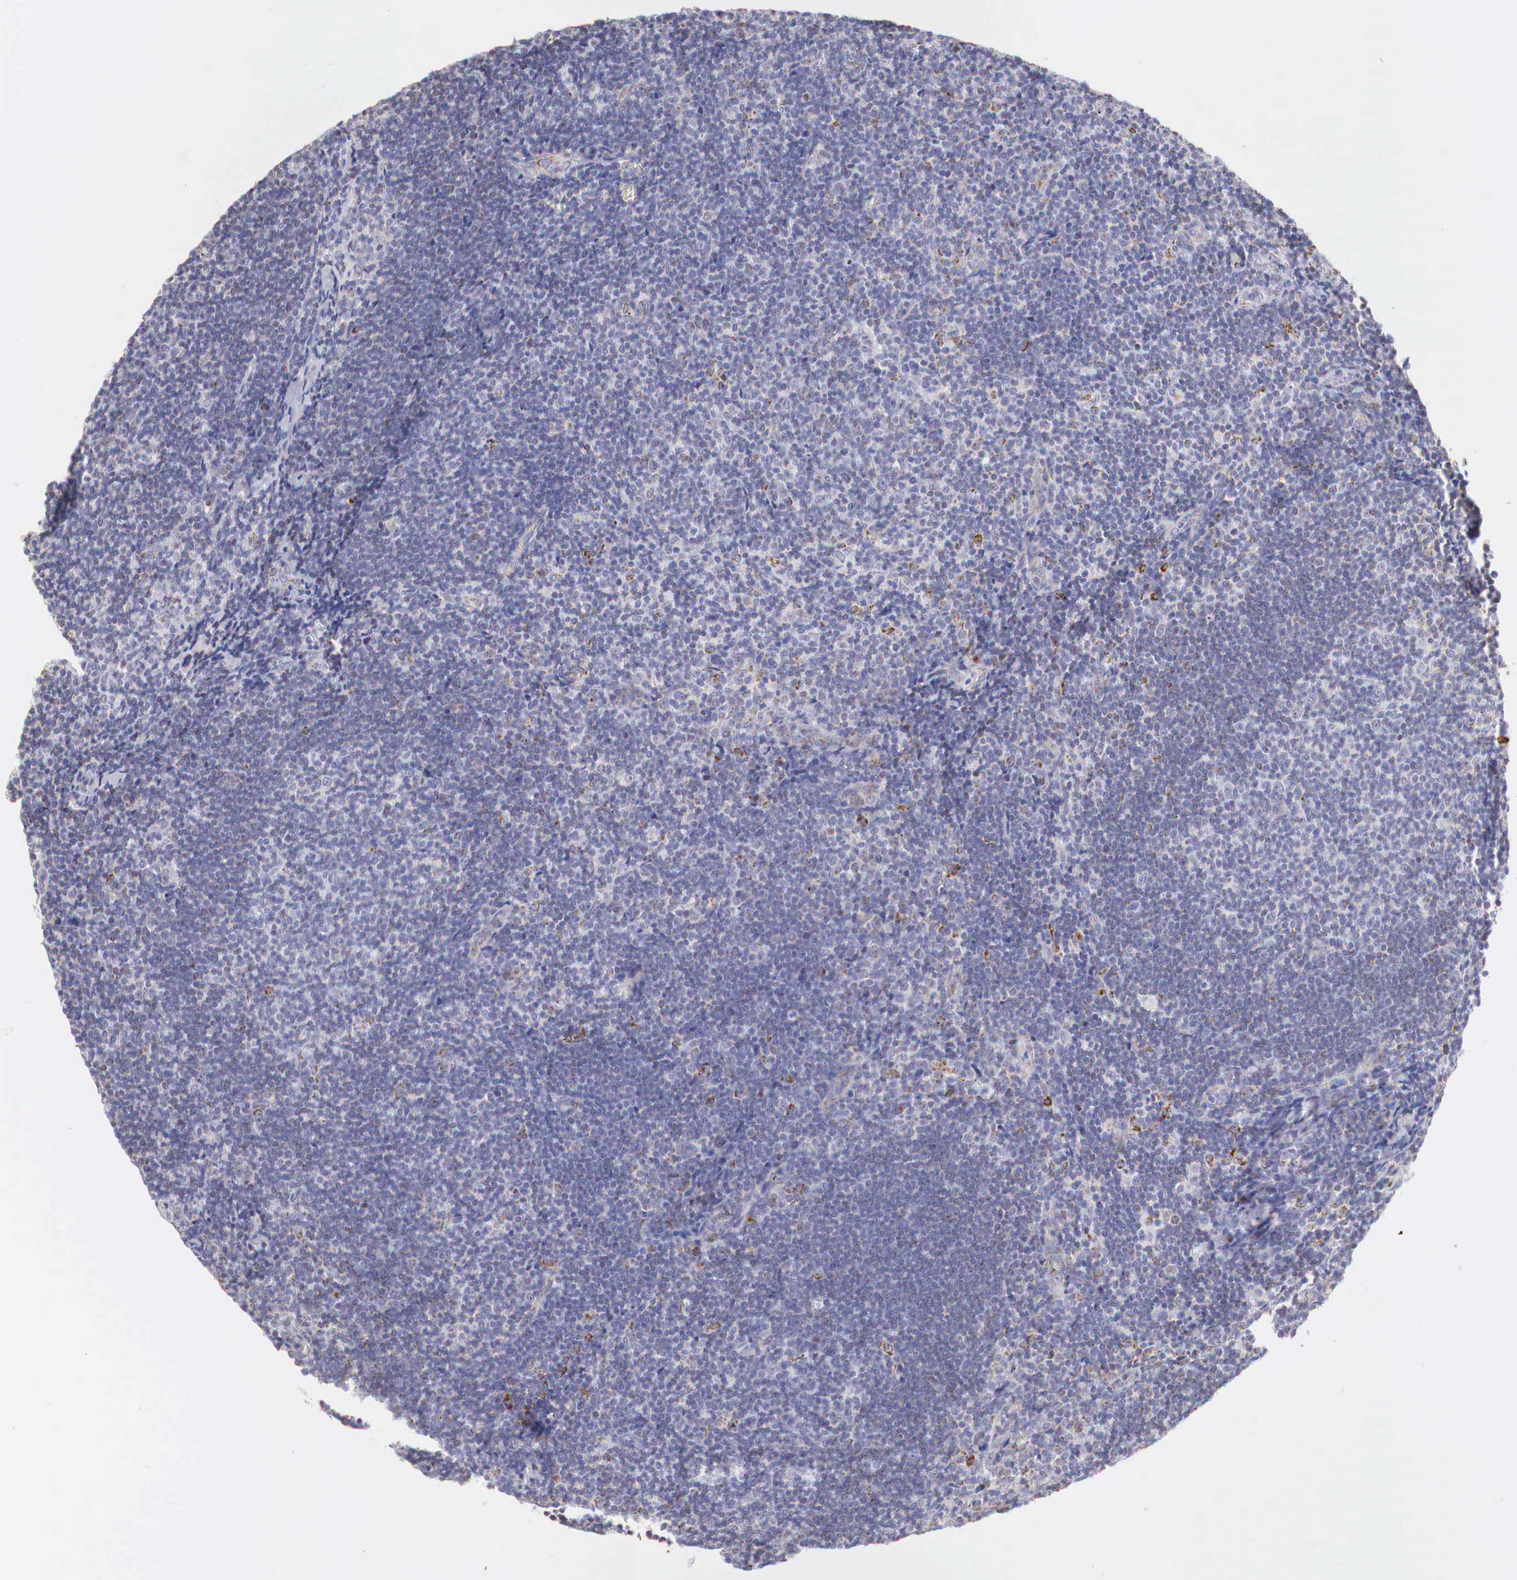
{"staining": {"intensity": "weak", "quantity": "<25%", "location": "cytoplasmic/membranous"}, "tissue": "lymphoma", "cell_type": "Tumor cells", "image_type": "cancer", "snomed": [{"axis": "morphology", "description": "Malignant lymphoma, non-Hodgkin's type, Low grade"}, {"axis": "topography", "description": "Lymph node"}], "caption": "Tumor cells are negative for brown protein staining in low-grade malignant lymphoma, non-Hodgkin's type.", "gene": "IDH3G", "patient": {"sex": "male", "age": 49}}